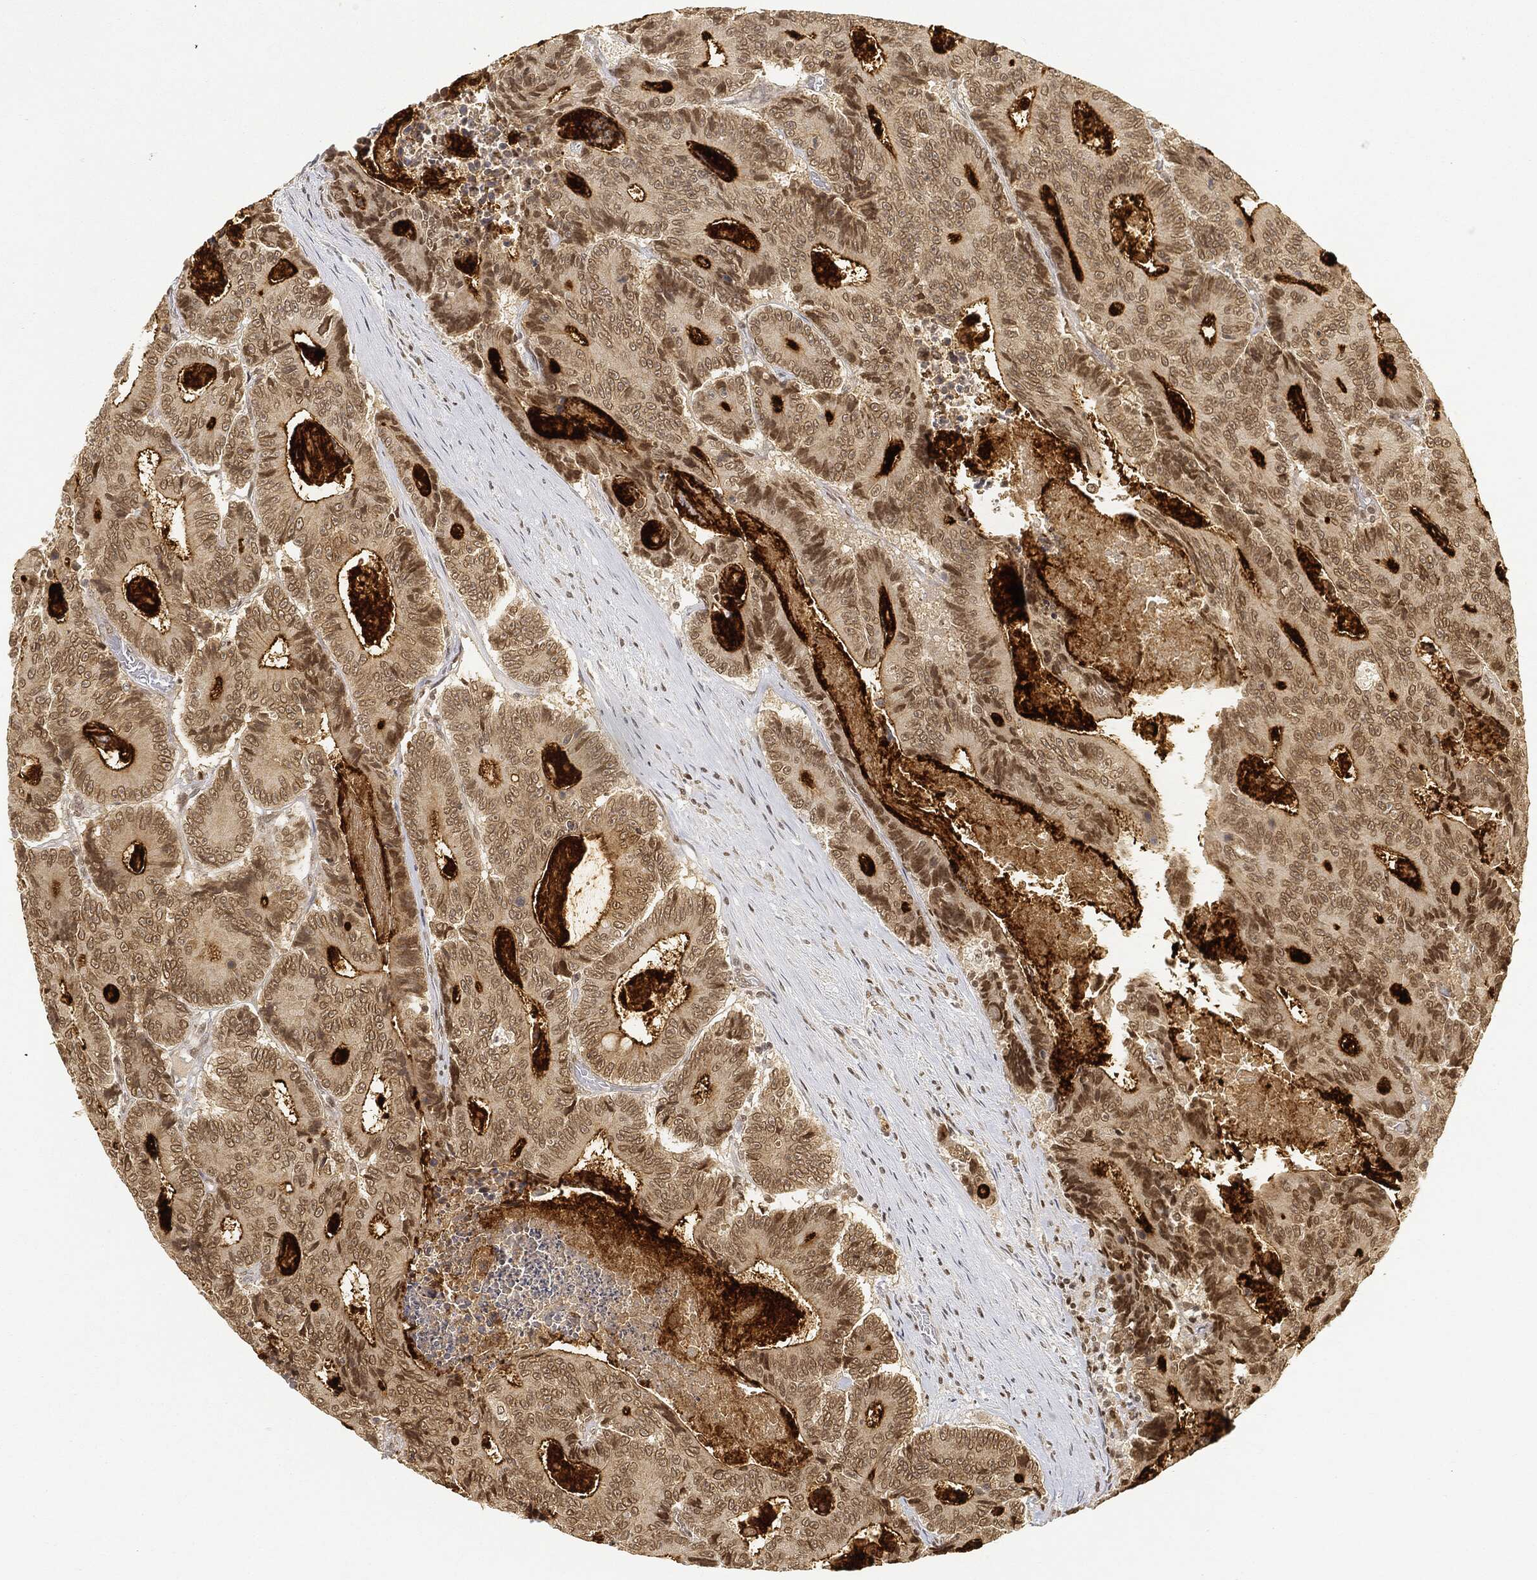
{"staining": {"intensity": "moderate", "quantity": "25%-75%", "location": "nuclear"}, "tissue": "colorectal cancer", "cell_type": "Tumor cells", "image_type": "cancer", "snomed": [{"axis": "morphology", "description": "Adenocarcinoma, NOS"}, {"axis": "topography", "description": "Colon"}], "caption": "Protein expression analysis of human colorectal cancer (adenocarcinoma) reveals moderate nuclear positivity in approximately 25%-75% of tumor cells.", "gene": "CIB1", "patient": {"sex": "male", "age": 83}}